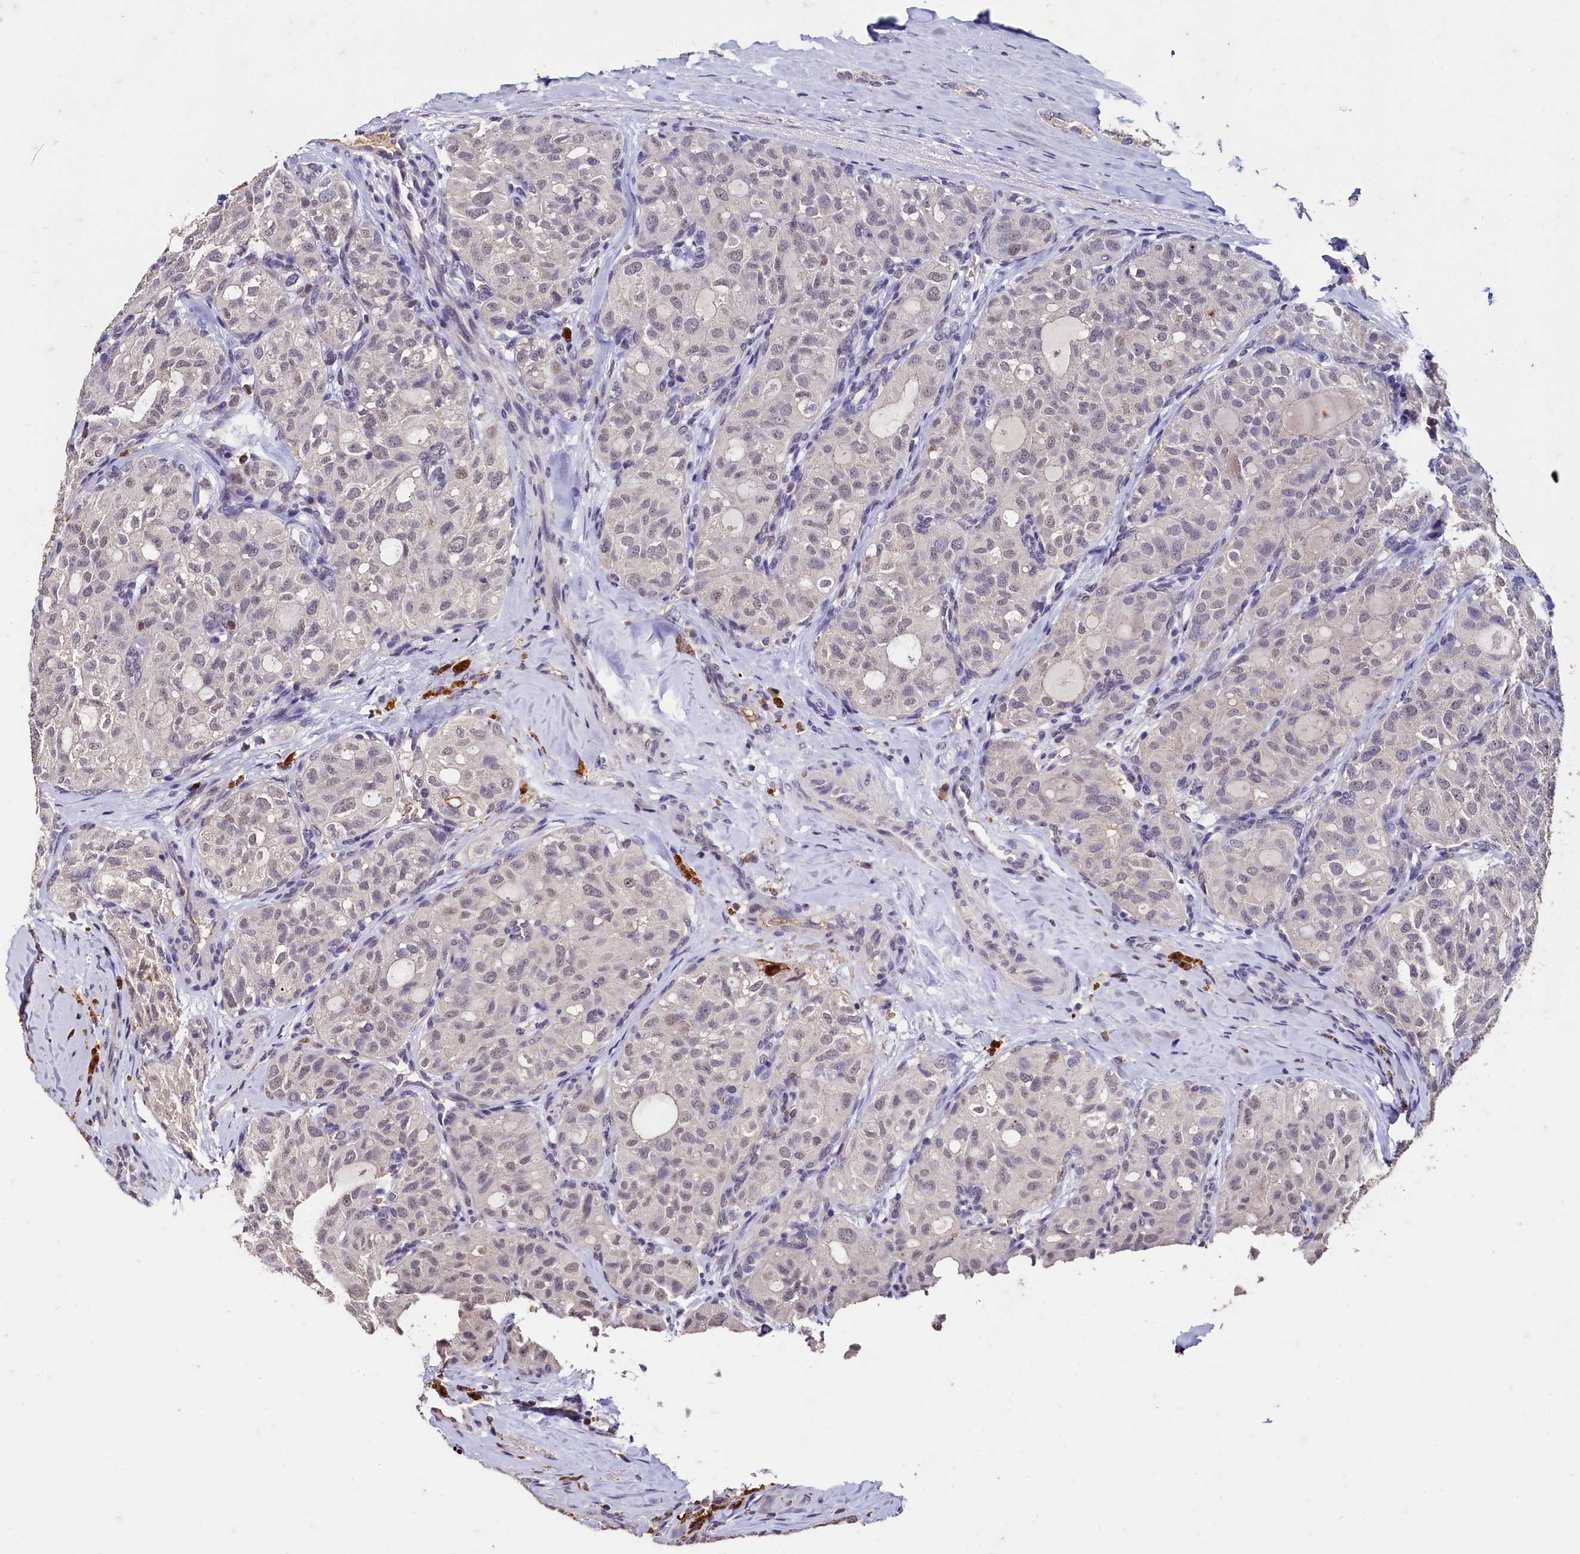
{"staining": {"intensity": "negative", "quantity": "none", "location": "none"}, "tissue": "thyroid cancer", "cell_type": "Tumor cells", "image_type": "cancer", "snomed": [{"axis": "morphology", "description": "Follicular adenoma carcinoma, NOS"}, {"axis": "topography", "description": "Thyroid gland"}], "caption": "A photomicrograph of follicular adenoma carcinoma (thyroid) stained for a protein reveals no brown staining in tumor cells.", "gene": "CSTPP1", "patient": {"sex": "male", "age": 75}}